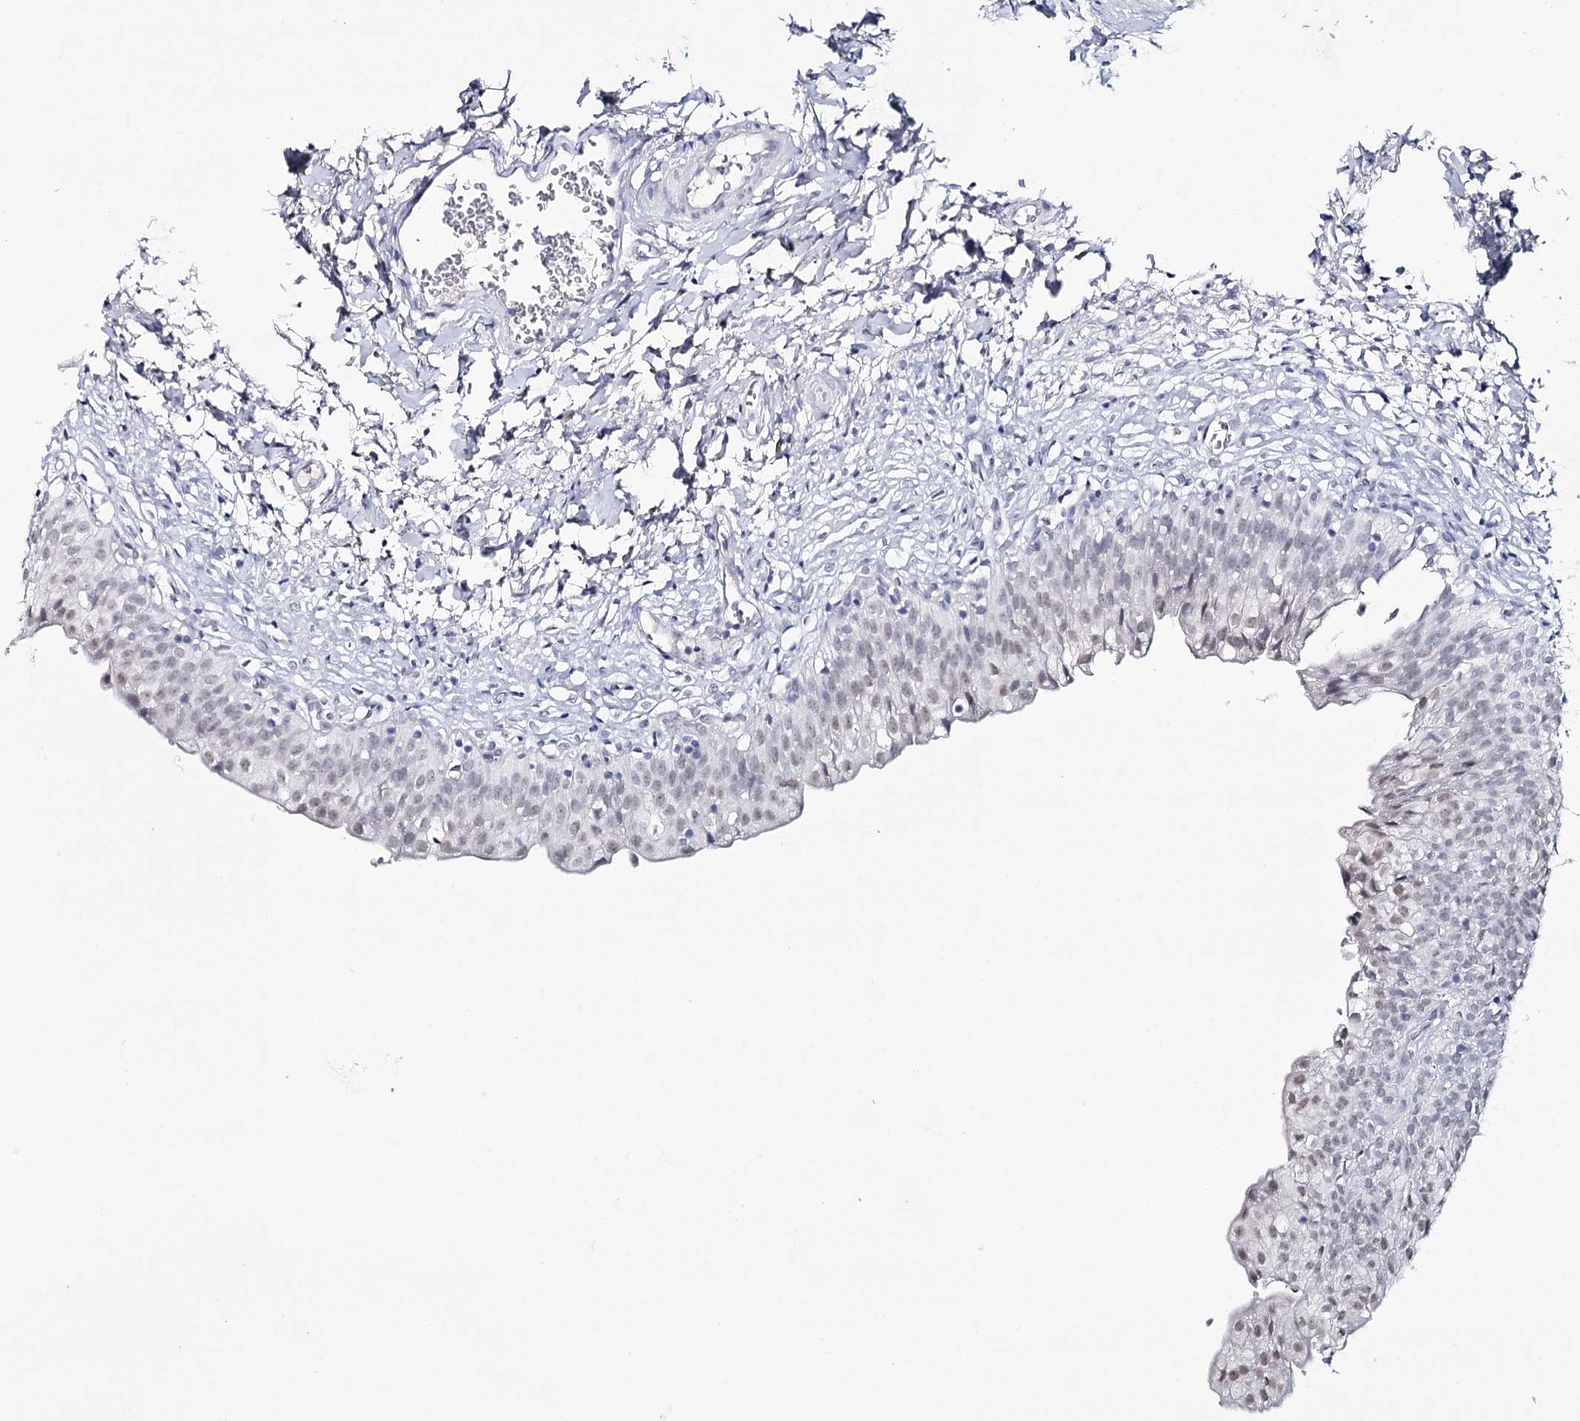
{"staining": {"intensity": "moderate", "quantity": "25%-75%", "location": "nuclear"}, "tissue": "urinary bladder", "cell_type": "Urothelial cells", "image_type": "normal", "snomed": [{"axis": "morphology", "description": "Normal tissue, NOS"}, {"axis": "topography", "description": "Urinary bladder"}], "caption": "Immunohistochemical staining of benign urinary bladder displays medium levels of moderate nuclear expression in approximately 25%-75% of urothelial cells.", "gene": "ZC3H8", "patient": {"sex": "male", "age": 55}}